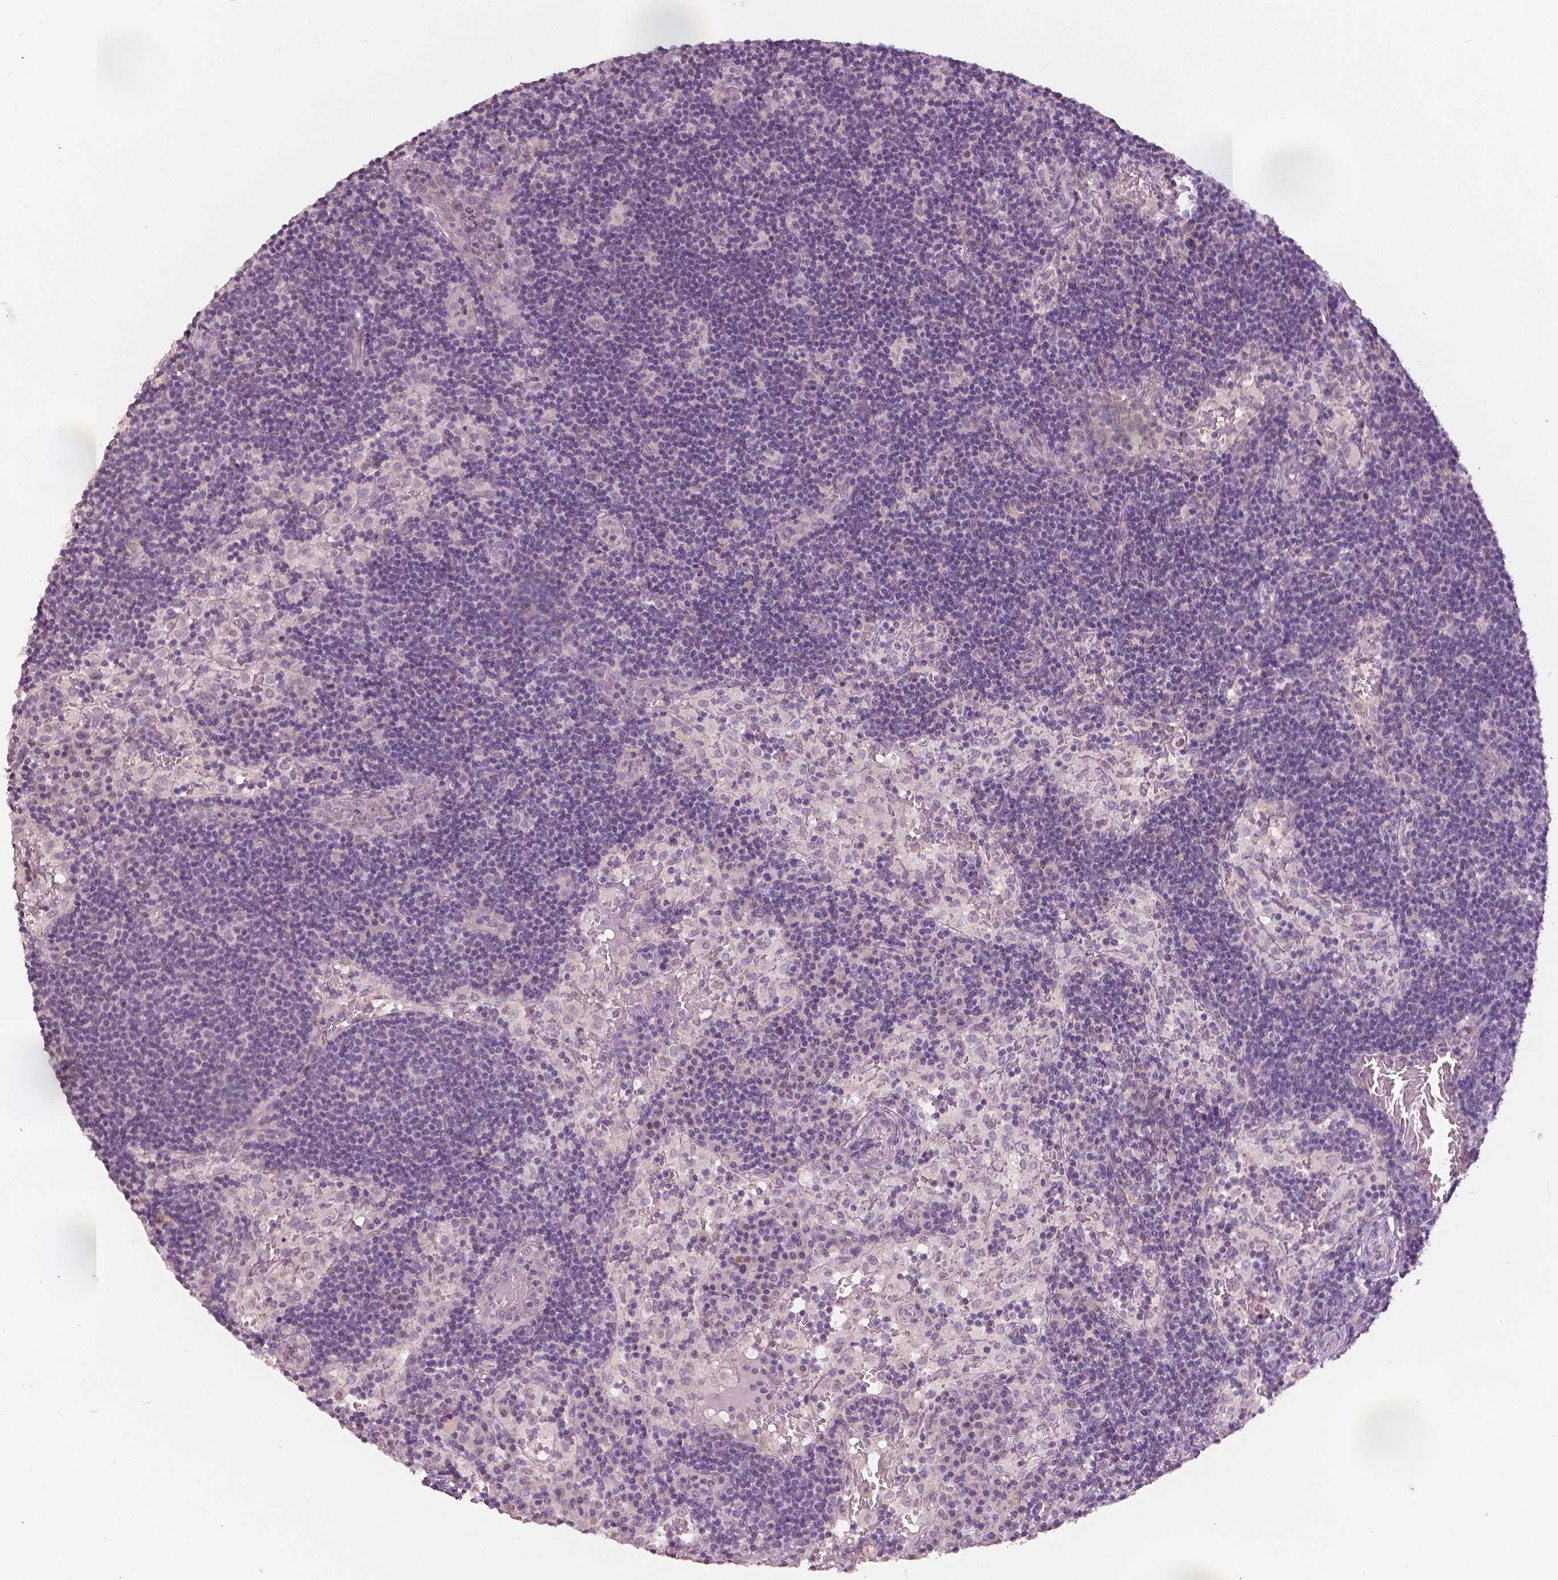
{"staining": {"intensity": "negative", "quantity": "none", "location": "none"}, "tissue": "lymph node", "cell_type": "Germinal center cells", "image_type": "normal", "snomed": [{"axis": "morphology", "description": "Normal tissue, NOS"}, {"axis": "topography", "description": "Lymph node"}], "caption": "Histopathology image shows no protein positivity in germinal center cells of unremarkable lymph node. The staining is performed using DAB (3,3'-diaminobenzidine) brown chromogen with nuclei counter-stained in using hematoxylin.", "gene": "NANOG", "patient": {"sex": "male", "age": 62}}